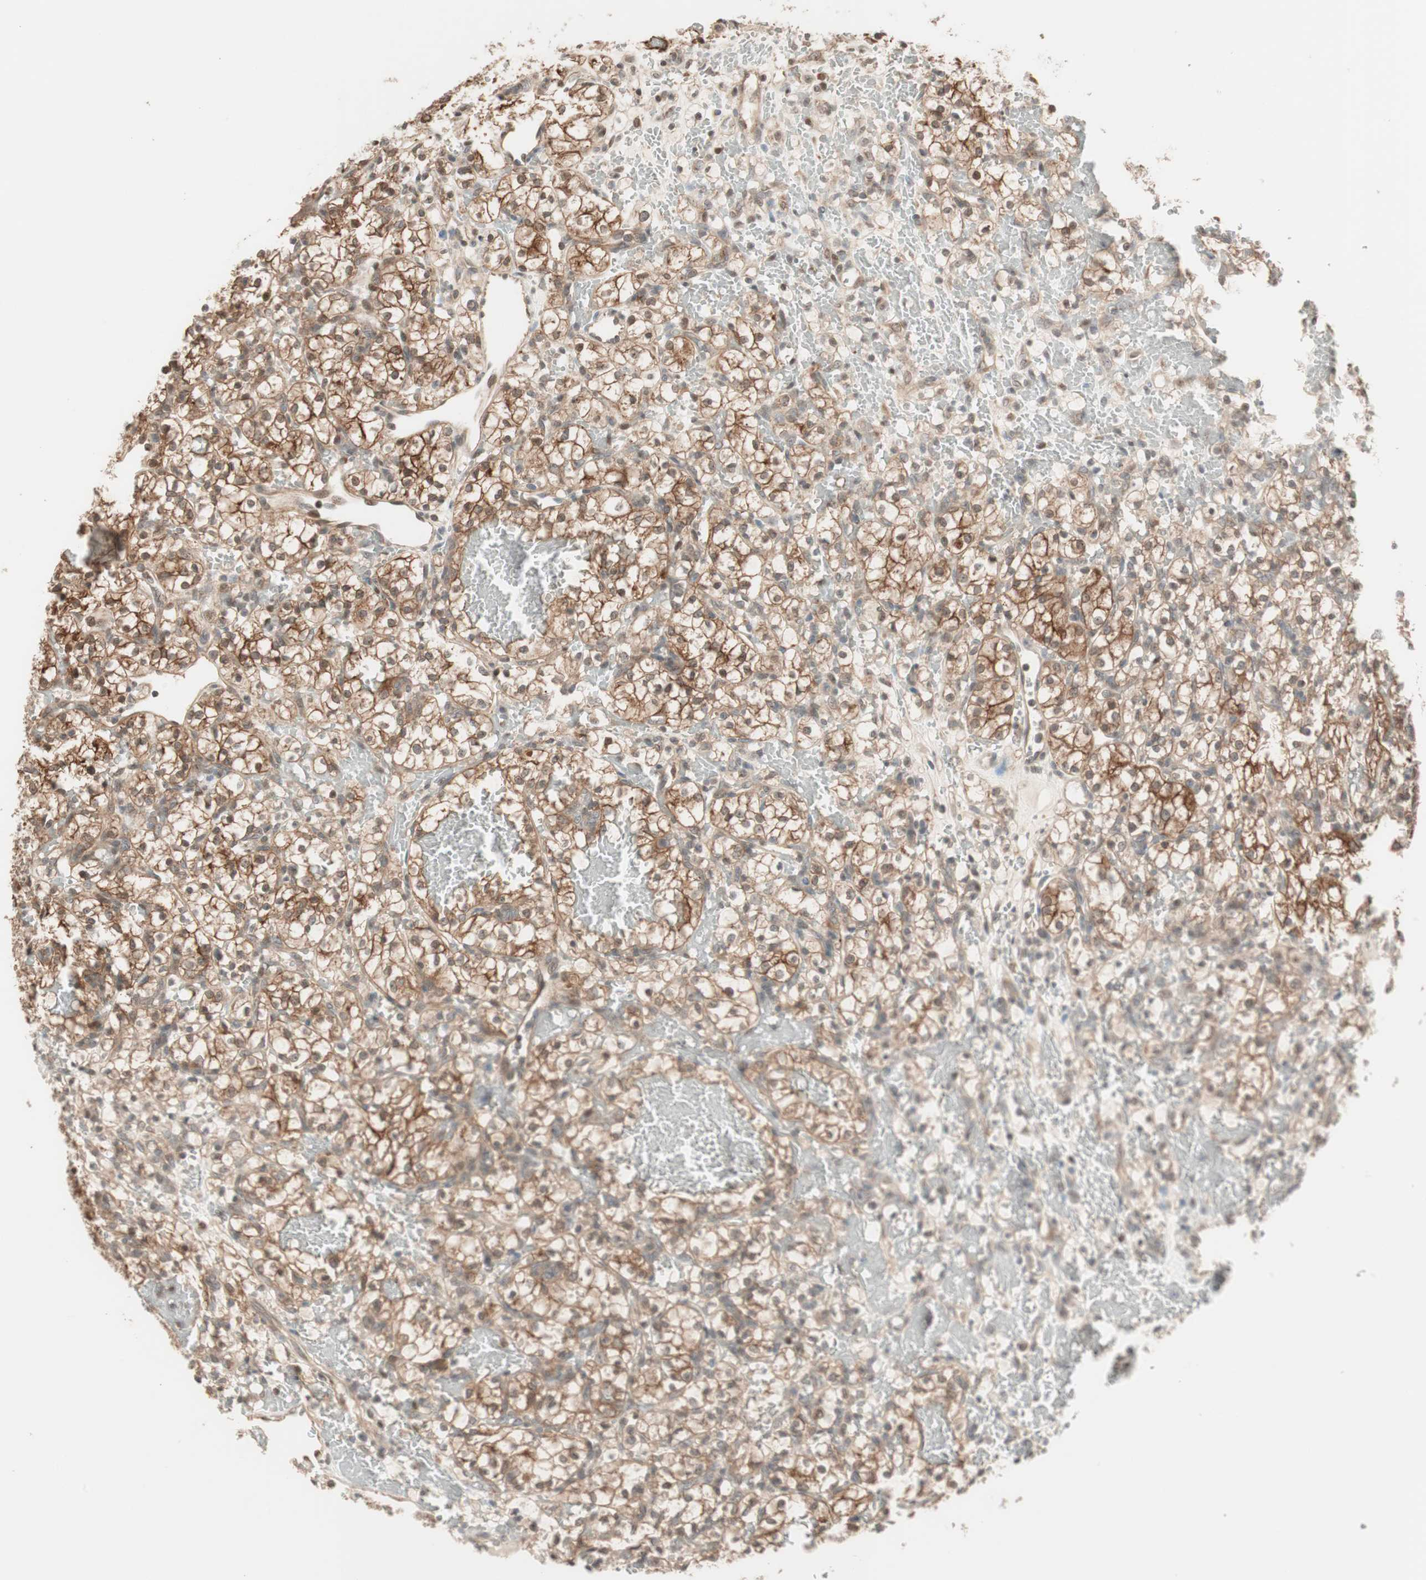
{"staining": {"intensity": "moderate", "quantity": ">75%", "location": "cytoplasmic/membranous"}, "tissue": "renal cancer", "cell_type": "Tumor cells", "image_type": "cancer", "snomed": [{"axis": "morphology", "description": "Adenocarcinoma, NOS"}, {"axis": "topography", "description": "Kidney"}], "caption": "Tumor cells show medium levels of moderate cytoplasmic/membranous positivity in approximately >75% of cells in renal adenocarcinoma.", "gene": "FBXO5", "patient": {"sex": "female", "age": 60}}